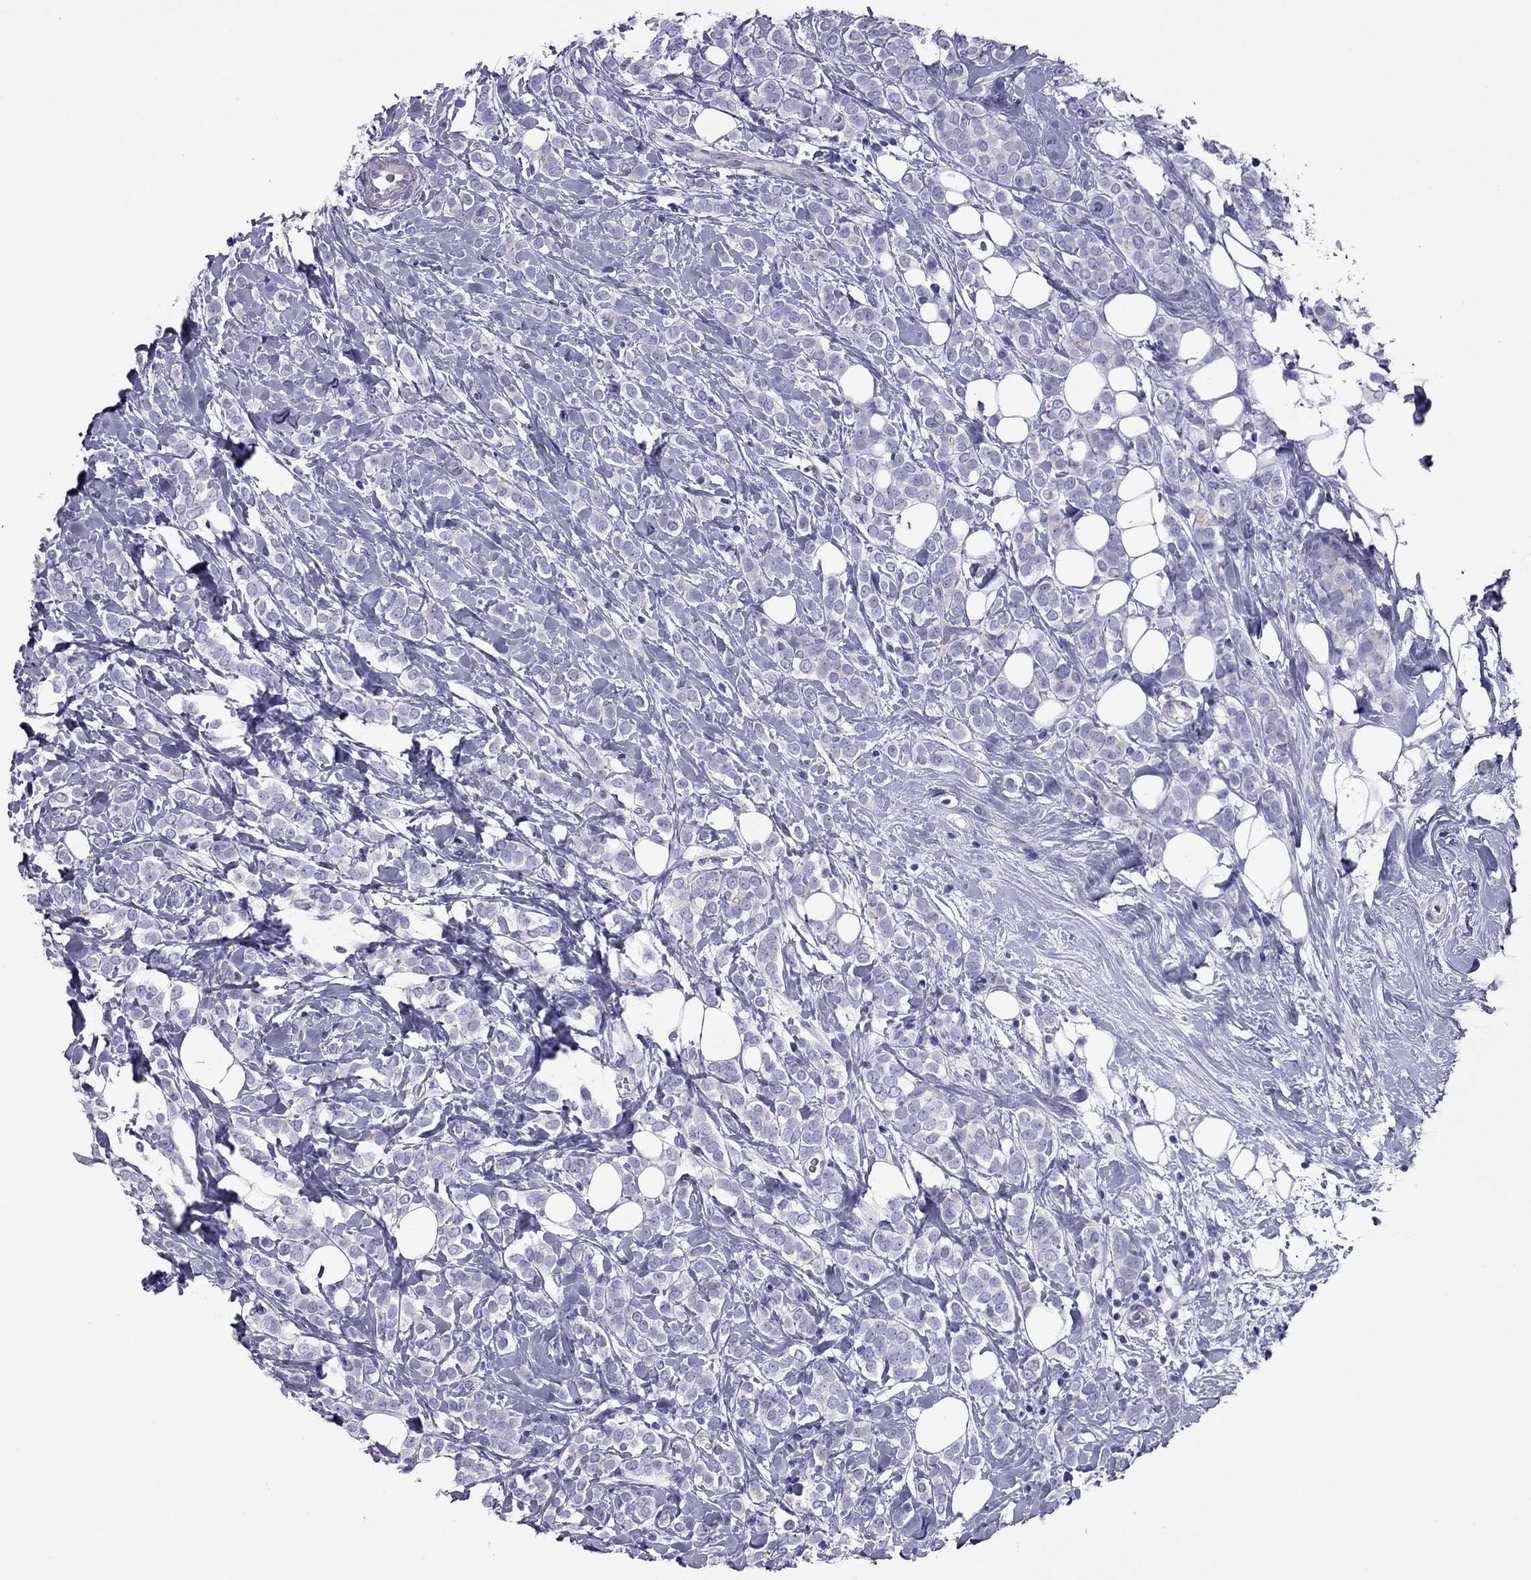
{"staining": {"intensity": "negative", "quantity": "none", "location": "none"}, "tissue": "breast cancer", "cell_type": "Tumor cells", "image_type": "cancer", "snomed": [{"axis": "morphology", "description": "Lobular carcinoma"}, {"axis": "topography", "description": "Breast"}], "caption": "Histopathology image shows no protein staining in tumor cells of breast lobular carcinoma tissue.", "gene": "MYL11", "patient": {"sex": "female", "age": 49}}